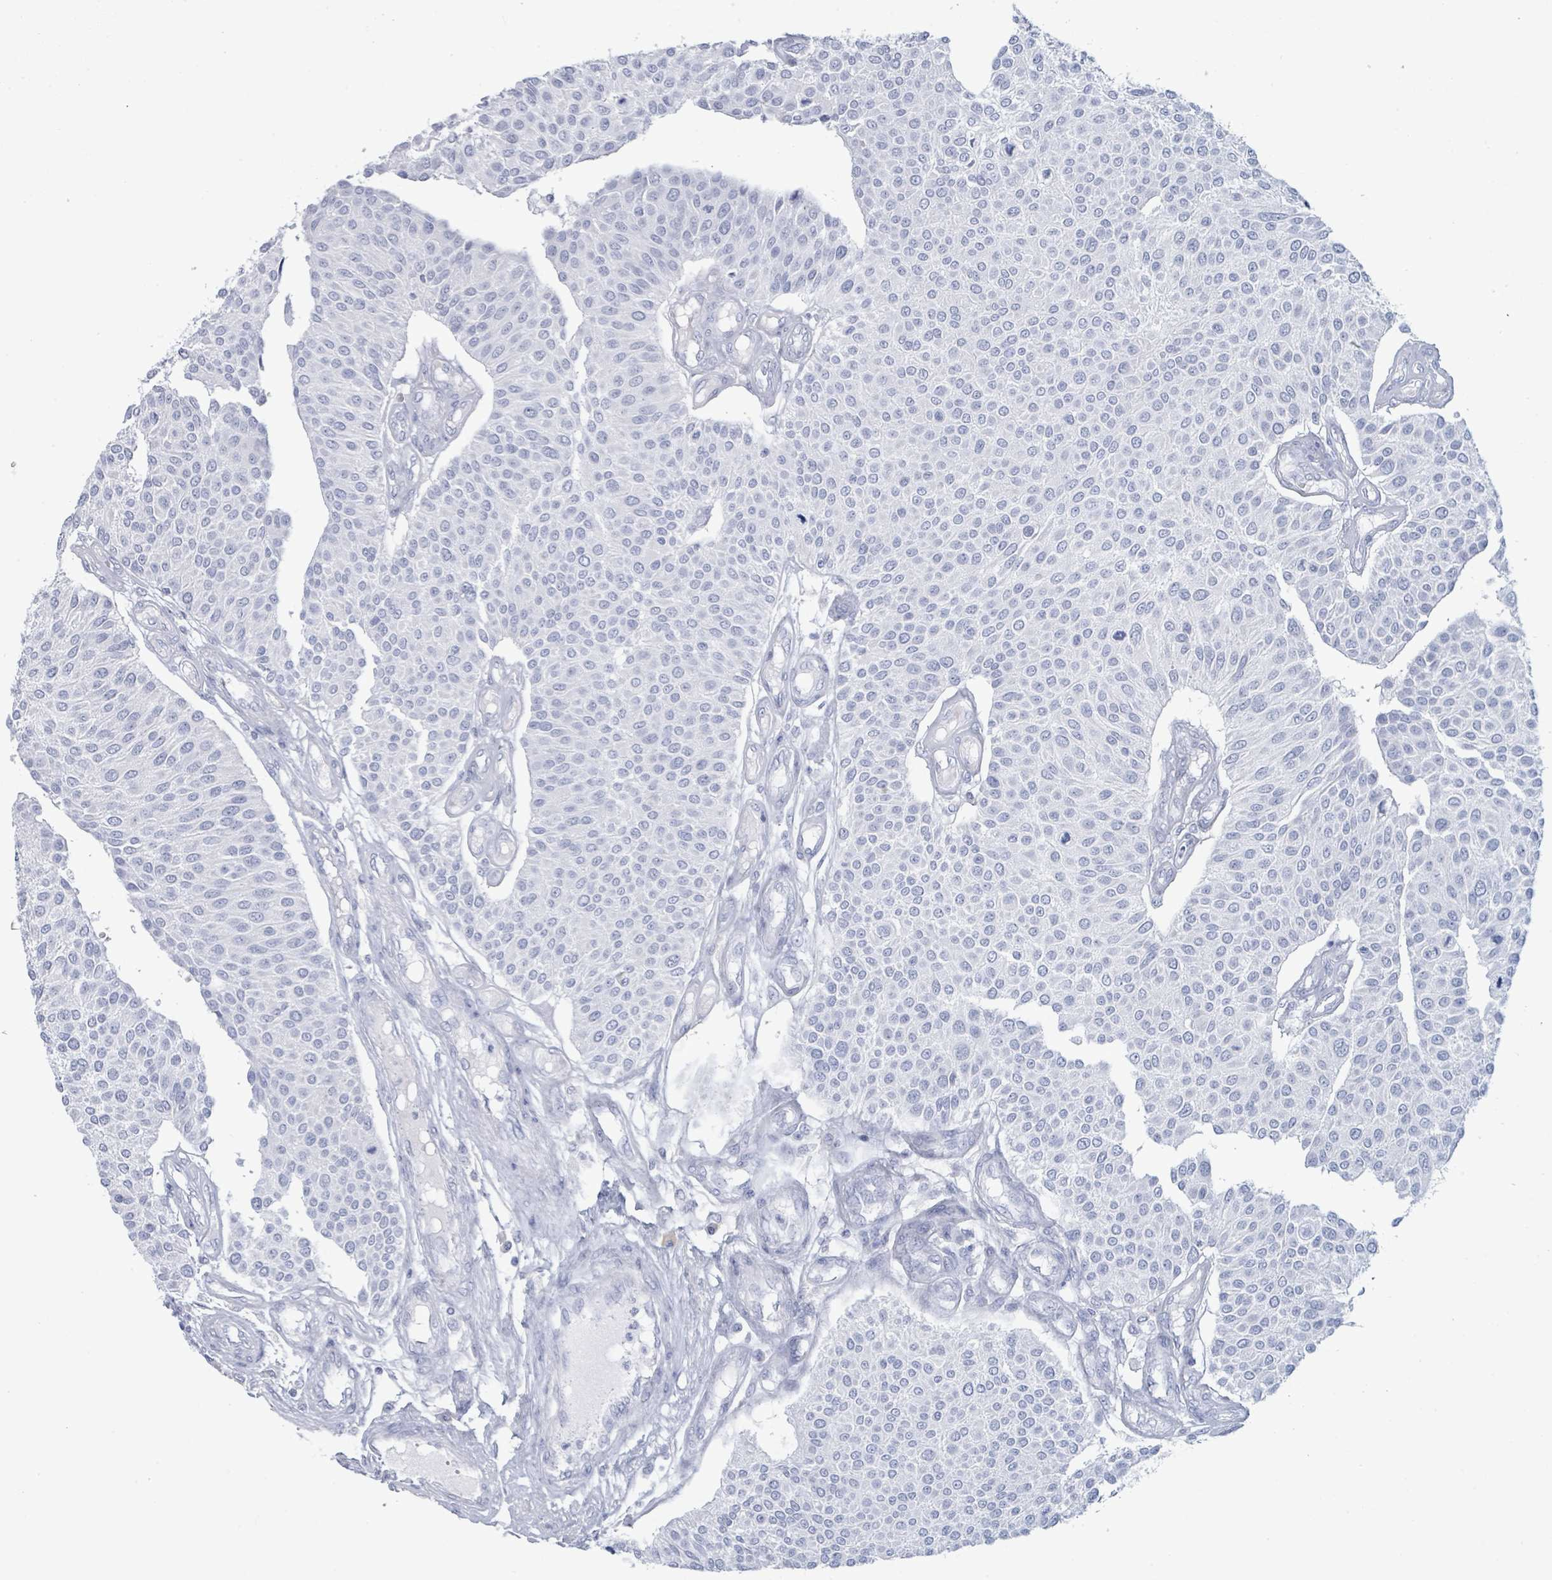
{"staining": {"intensity": "negative", "quantity": "none", "location": "none"}, "tissue": "urothelial cancer", "cell_type": "Tumor cells", "image_type": "cancer", "snomed": [{"axis": "morphology", "description": "Urothelial carcinoma, NOS"}, {"axis": "topography", "description": "Urinary bladder"}], "caption": "This photomicrograph is of urothelial cancer stained with immunohistochemistry (IHC) to label a protein in brown with the nuclei are counter-stained blue. There is no staining in tumor cells.", "gene": "PGA3", "patient": {"sex": "male", "age": 55}}